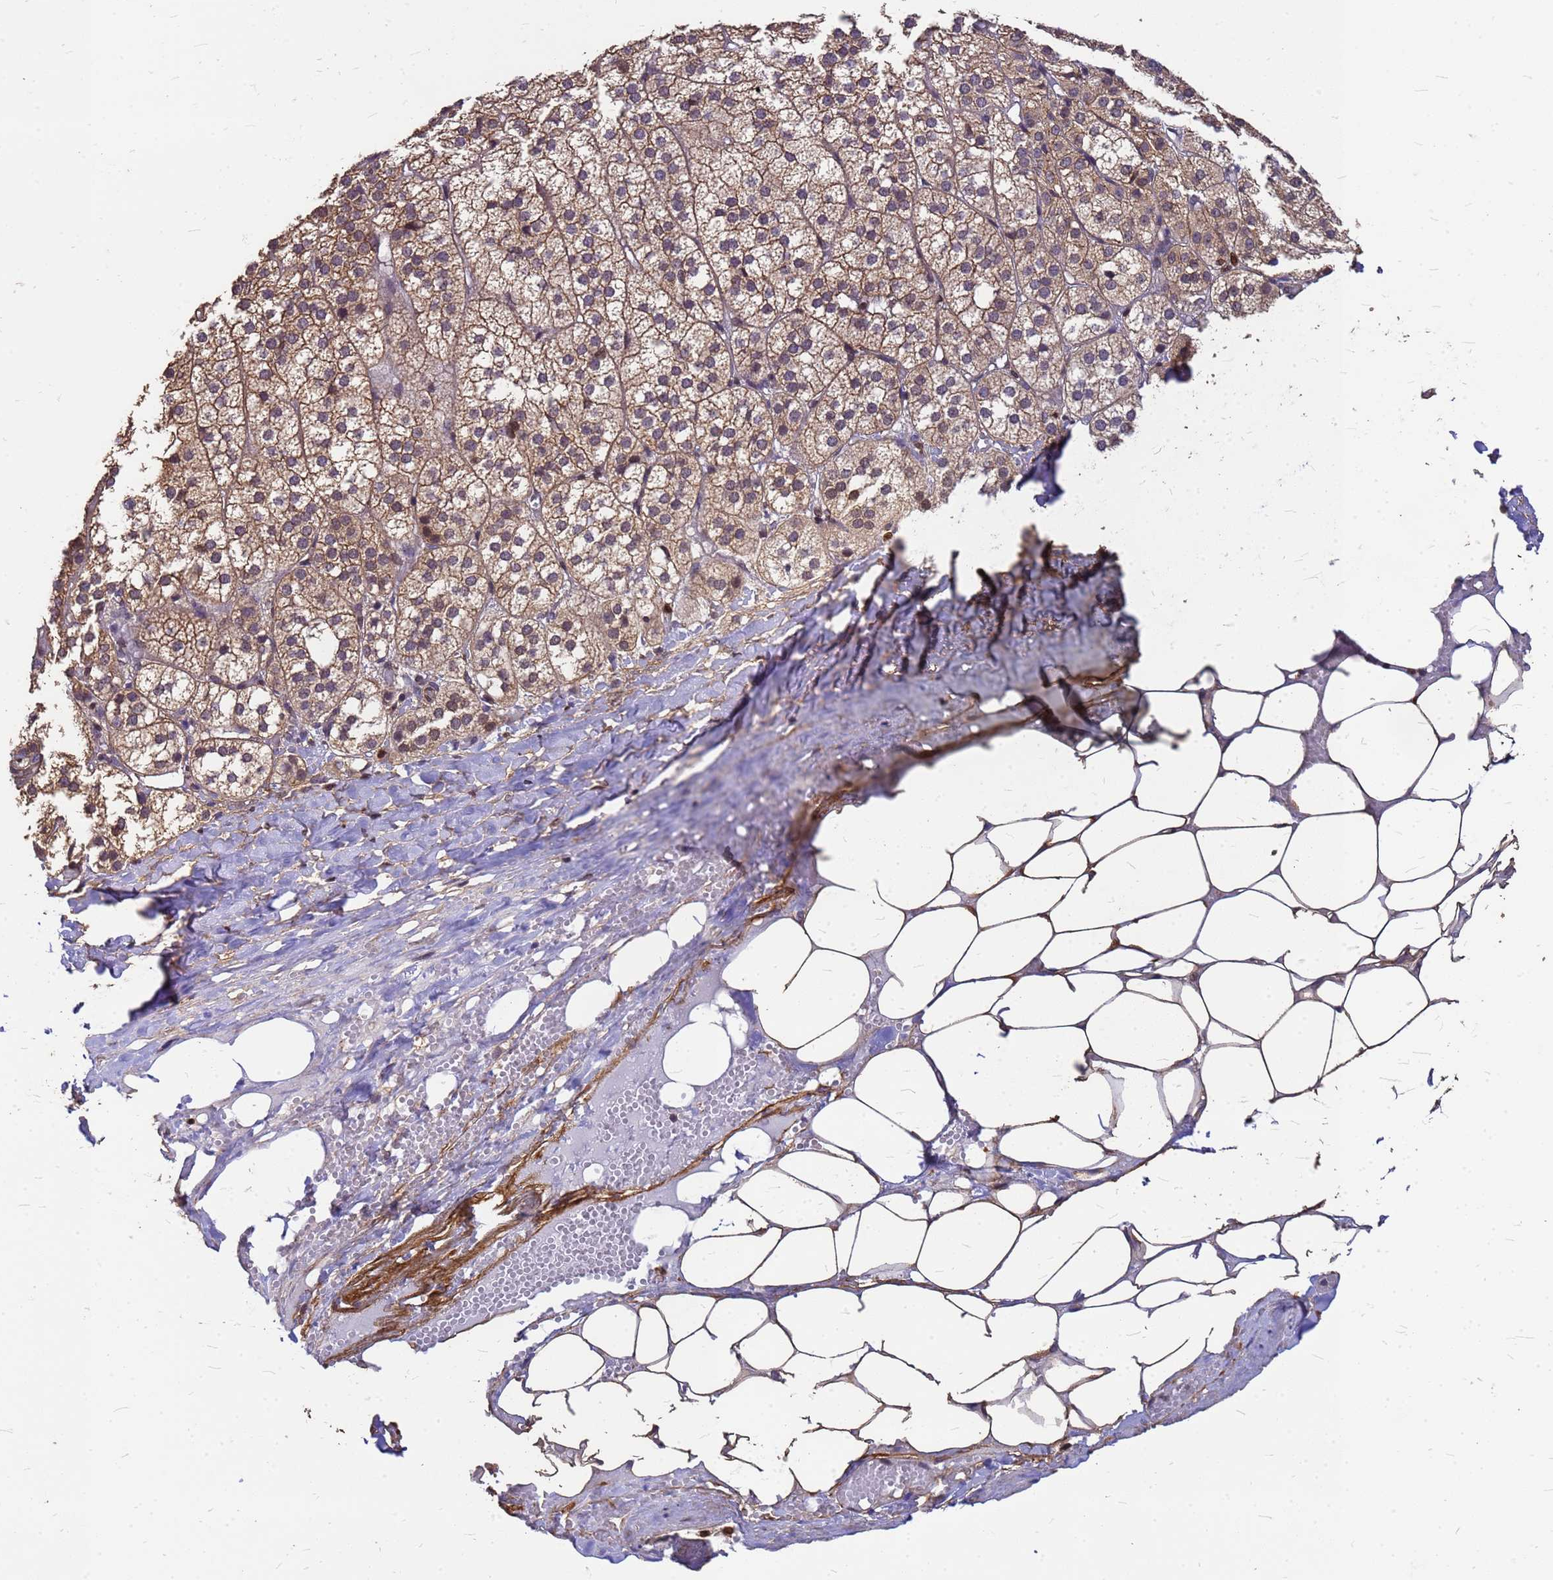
{"staining": {"intensity": "moderate", "quantity": ">75%", "location": "cytoplasmic/membranous"}, "tissue": "adrenal gland", "cell_type": "Glandular cells", "image_type": "normal", "snomed": [{"axis": "morphology", "description": "Normal tissue, NOS"}, {"axis": "topography", "description": "Adrenal gland"}], "caption": "Protein analysis of benign adrenal gland displays moderate cytoplasmic/membranous expression in approximately >75% of glandular cells. (Stains: DAB (3,3'-diaminobenzidine) in brown, nuclei in blue, Microscopy: brightfield microscopy at high magnification).", "gene": "C1orf35", "patient": {"sex": "female", "age": 61}}